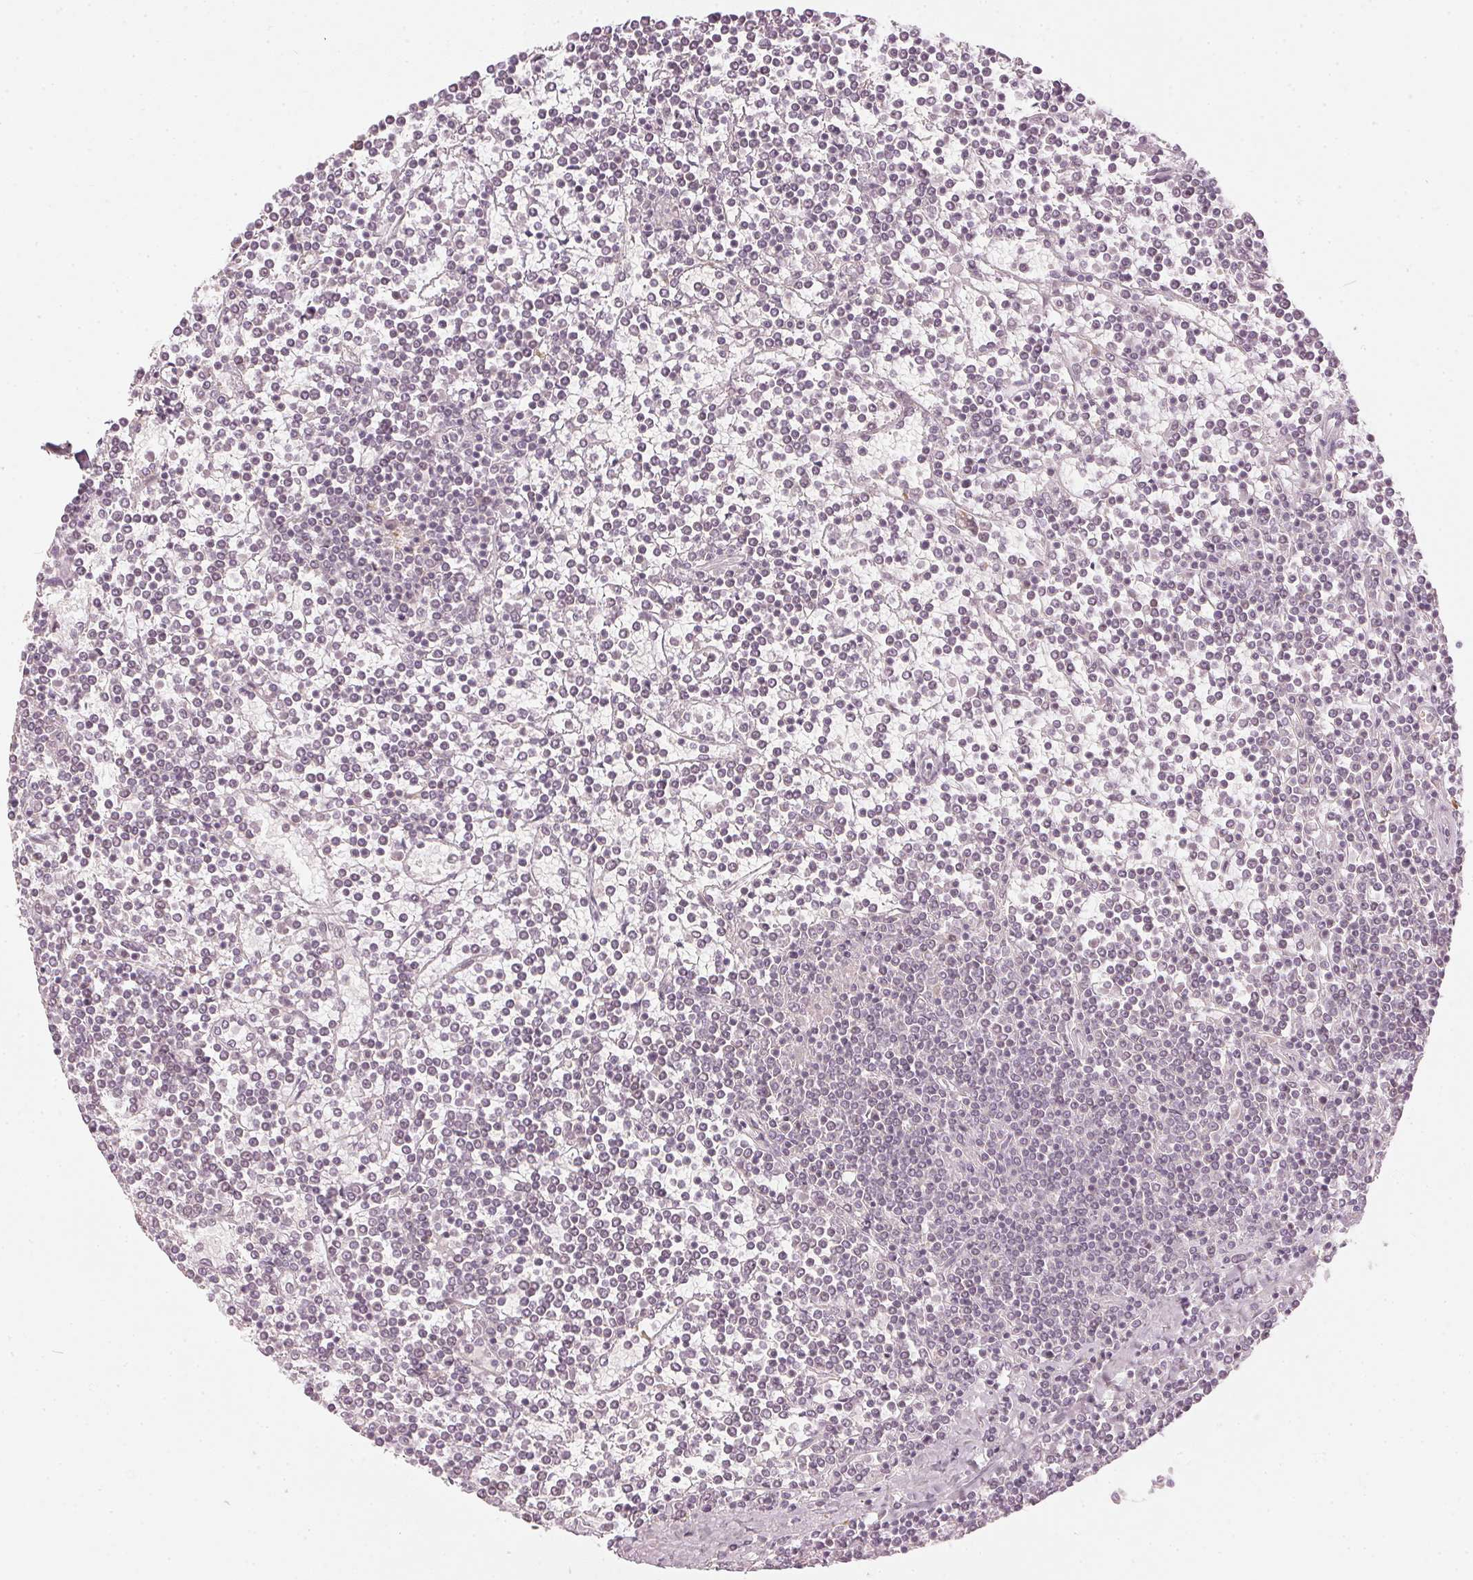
{"staining": {"intensity": "negative", "quantity": "none", "location": "none"}, "tissue": "lymphoma", "cell_type": "Tumor cells", "image_type": "cancer", "snomed": [{"axis": "morphology", "description": "Malignant lymphoma, non-Hodgkin's type, Low grade"}, {"axis": "topography", "description": "Spleen"}], "caption": "Malignant lymphoma, non-Hodgkin's type (low-grade) was stained to show a protein in brown. There is no significant expression in tumor cells.", "gene": "SLC39A3", "patient": {"sex": "female", "age": 19}}